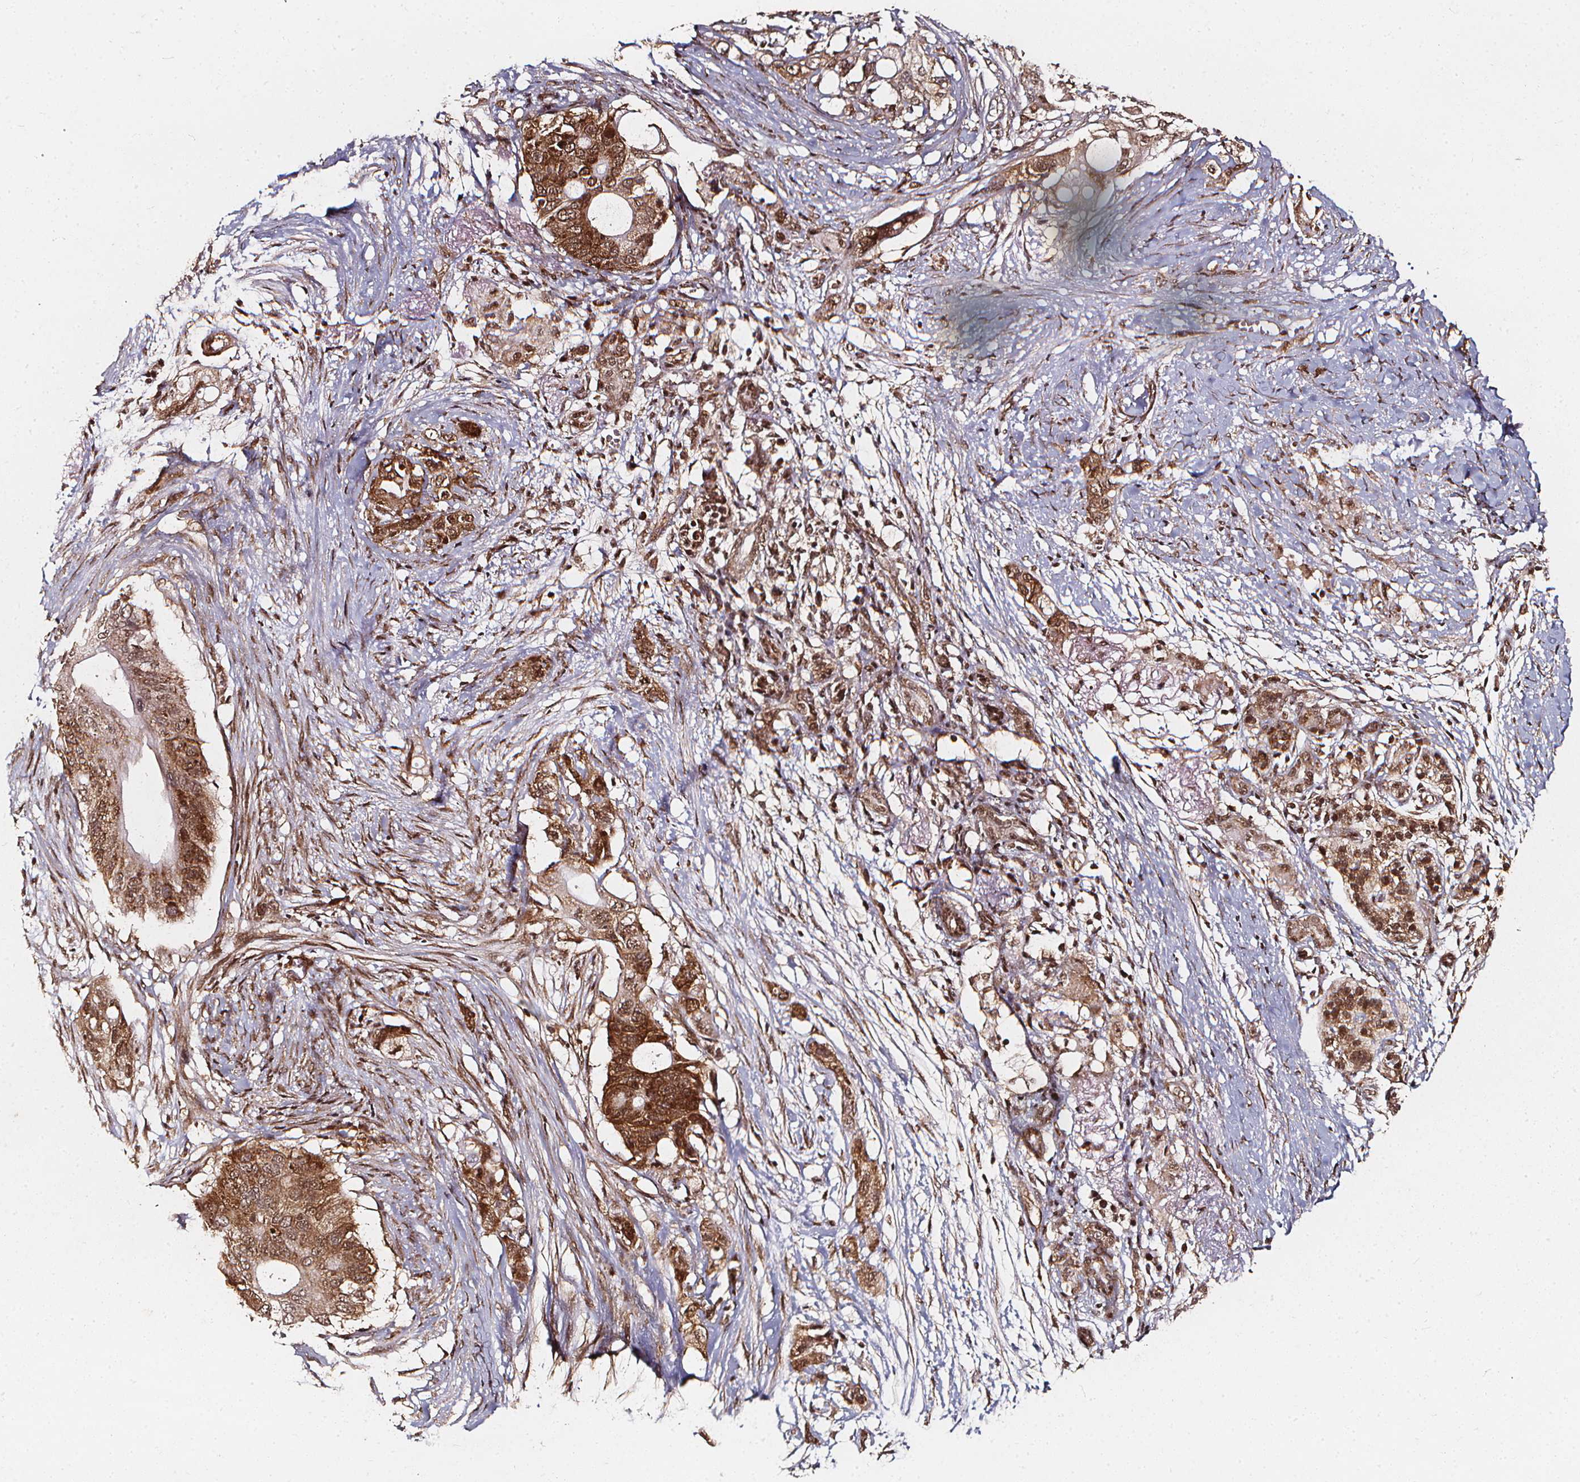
{"staining": {"intensity": "moderate", "quantity": ">75%", "location": "cytoplasmic/membranous,nuclear"}, "tissue": "pancreatic cancer", "cell_type": "Tumor cells", "image_type": "cancer", "snomed": [{"axis": "morphology", "description": "Adenocarcinoma, NOS"}, {"axis": "topography", "description": "Pancreas"}], "caption": "This image exhibits immunohistochemistry staining of human pancreatic adenocarcinoma, with medium moderate cytoplasmic/membranous and nuclear expression in about >75% of tumor cells.", "gene": "SMN1", "patient": {"sex": "female", "age": 72}}